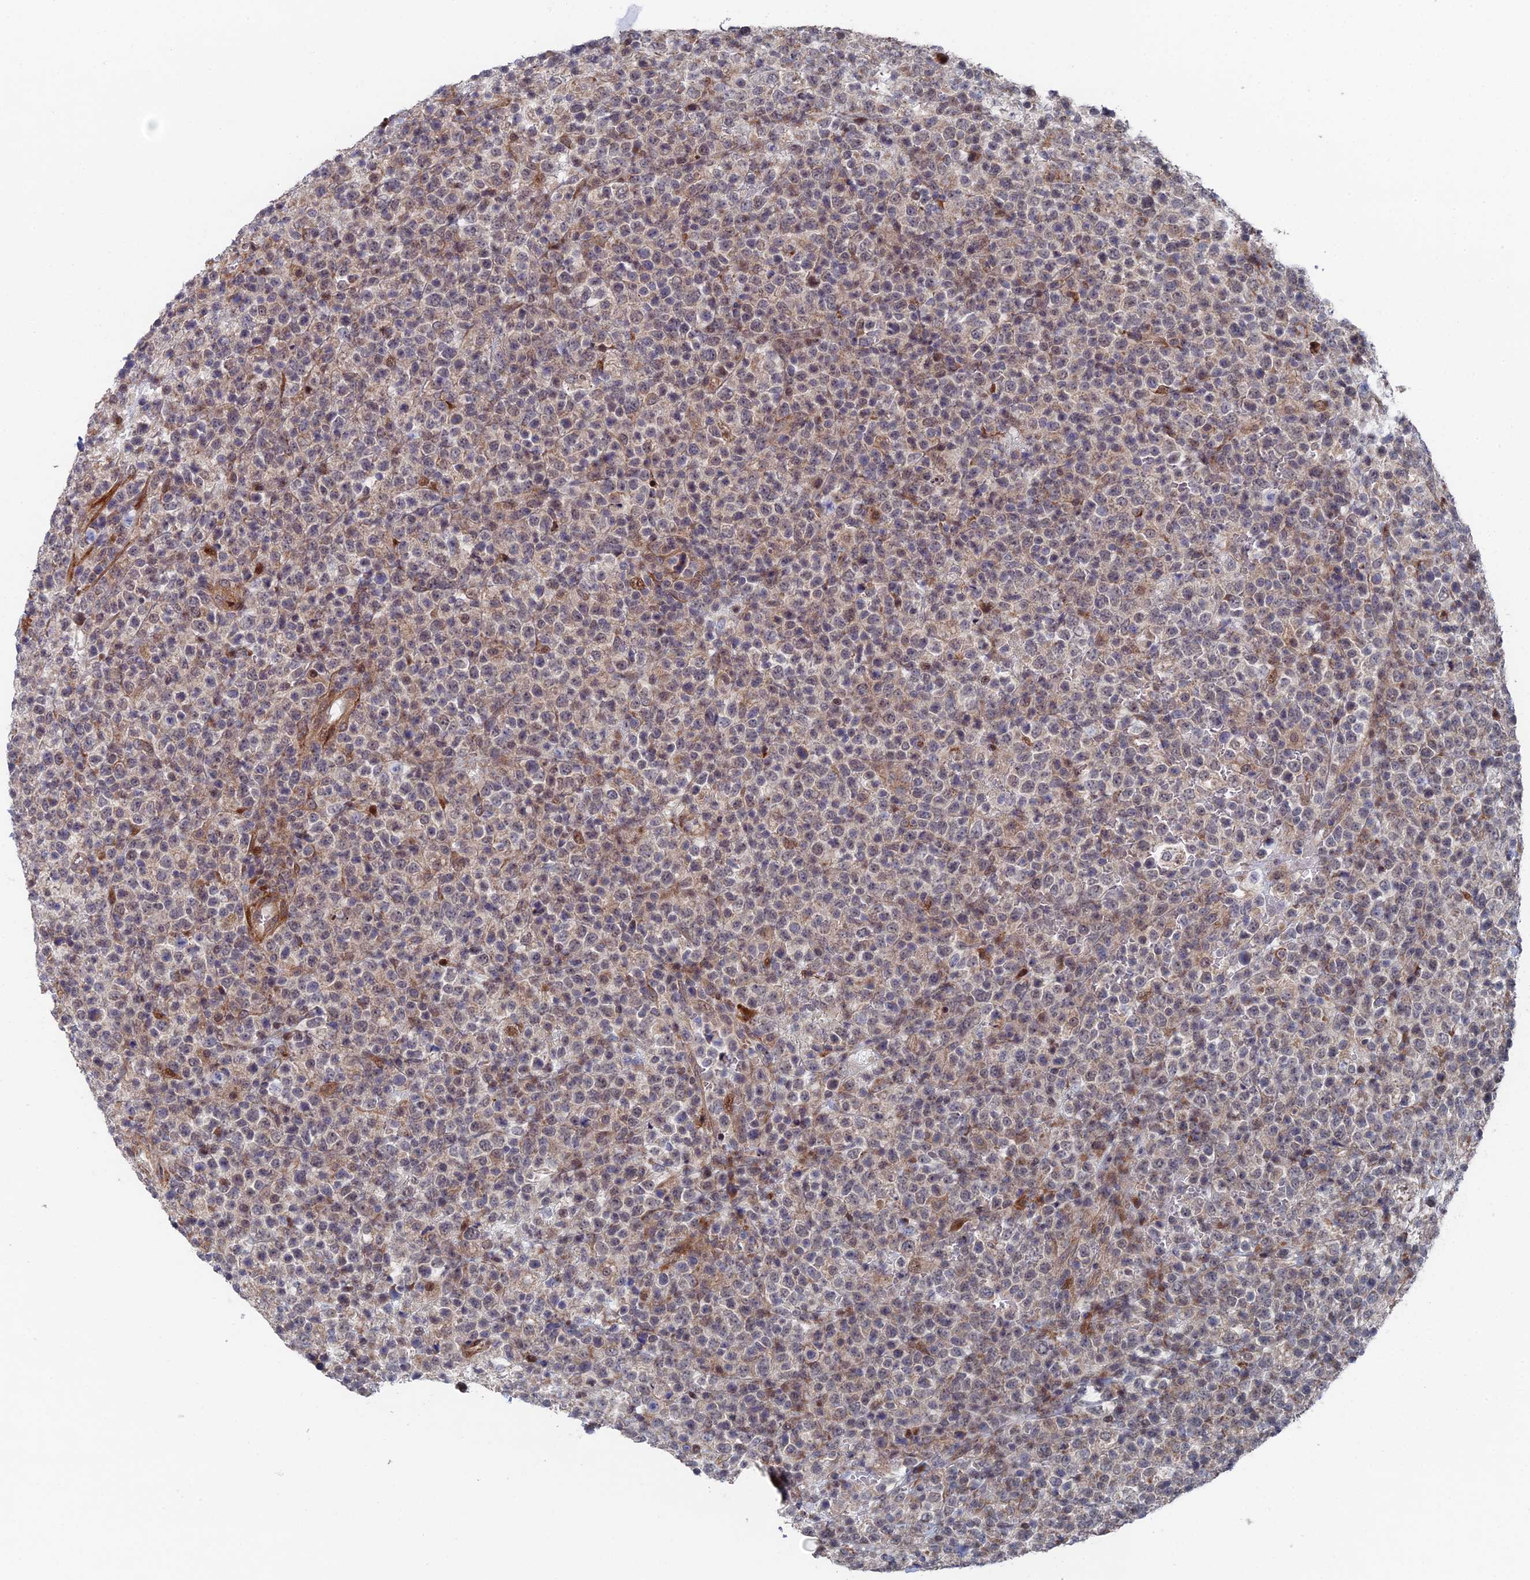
{"staining": {"intensity": "weak", "quantity": "<25%", "location": "cytoplasmic/membranous"}, "tissue": "lymphoma", "cell_type": "Tumor cells", "image_type": "cancer", "snomed": [{"axis": "morphology", "description": "Malignant lymphoma, non-Hodgkin's type, High grade"}, {"axis": "topography", "description": "Colon"}], "caption": "Tumor cells are negative for protein expression in human lymphoma. Brightfield microscopy of IHC stained with DAB (brown) and hematoxylin (blue), captured at high magnification.", "gene": "GTF2IRD1", "patient": {"sex": "female", "age": 53}}